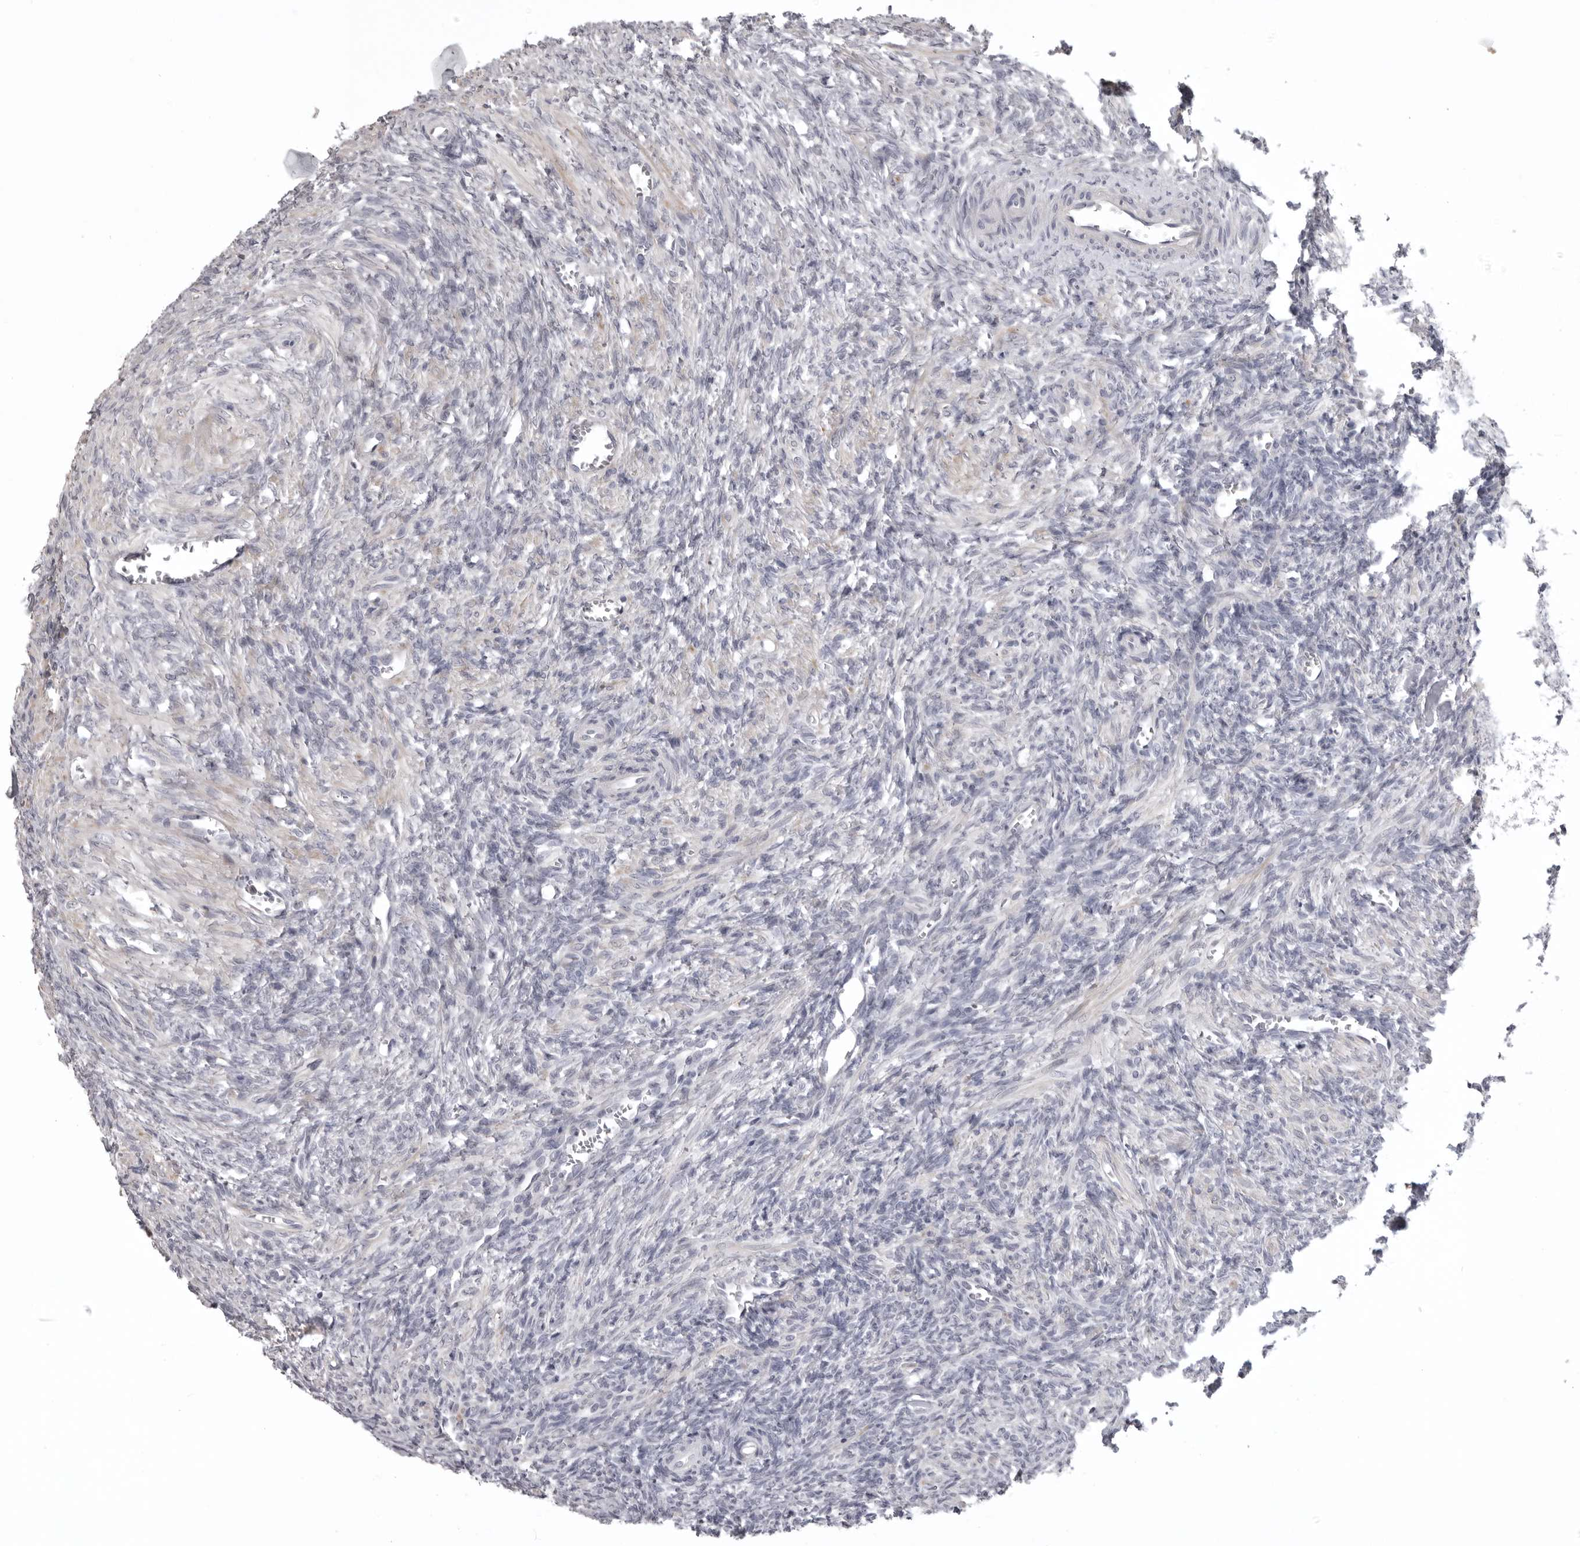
{"staining": {"intensity": "negative", "quantity": "none", "location": "none"}, "tissue": "ovary", "cell_type": "Ovarian stroma cells", "image_type": "normal", "snomed": [{"axis": "morphology", "description": "Normal tissue, NOS"}, {"axis": "topography", "description": "Ovary"}], "caption": "A photomicrograph of human ovary is negative for staining in ovarian stroma cells. Brightfield microscopy of immunohistochemistry (IHC) stained with DAB (brown) and hematoxylin (blue), captured at high magnification.", "gene": "NCEH1", "patient": {"sex": "female", "age": 27}}